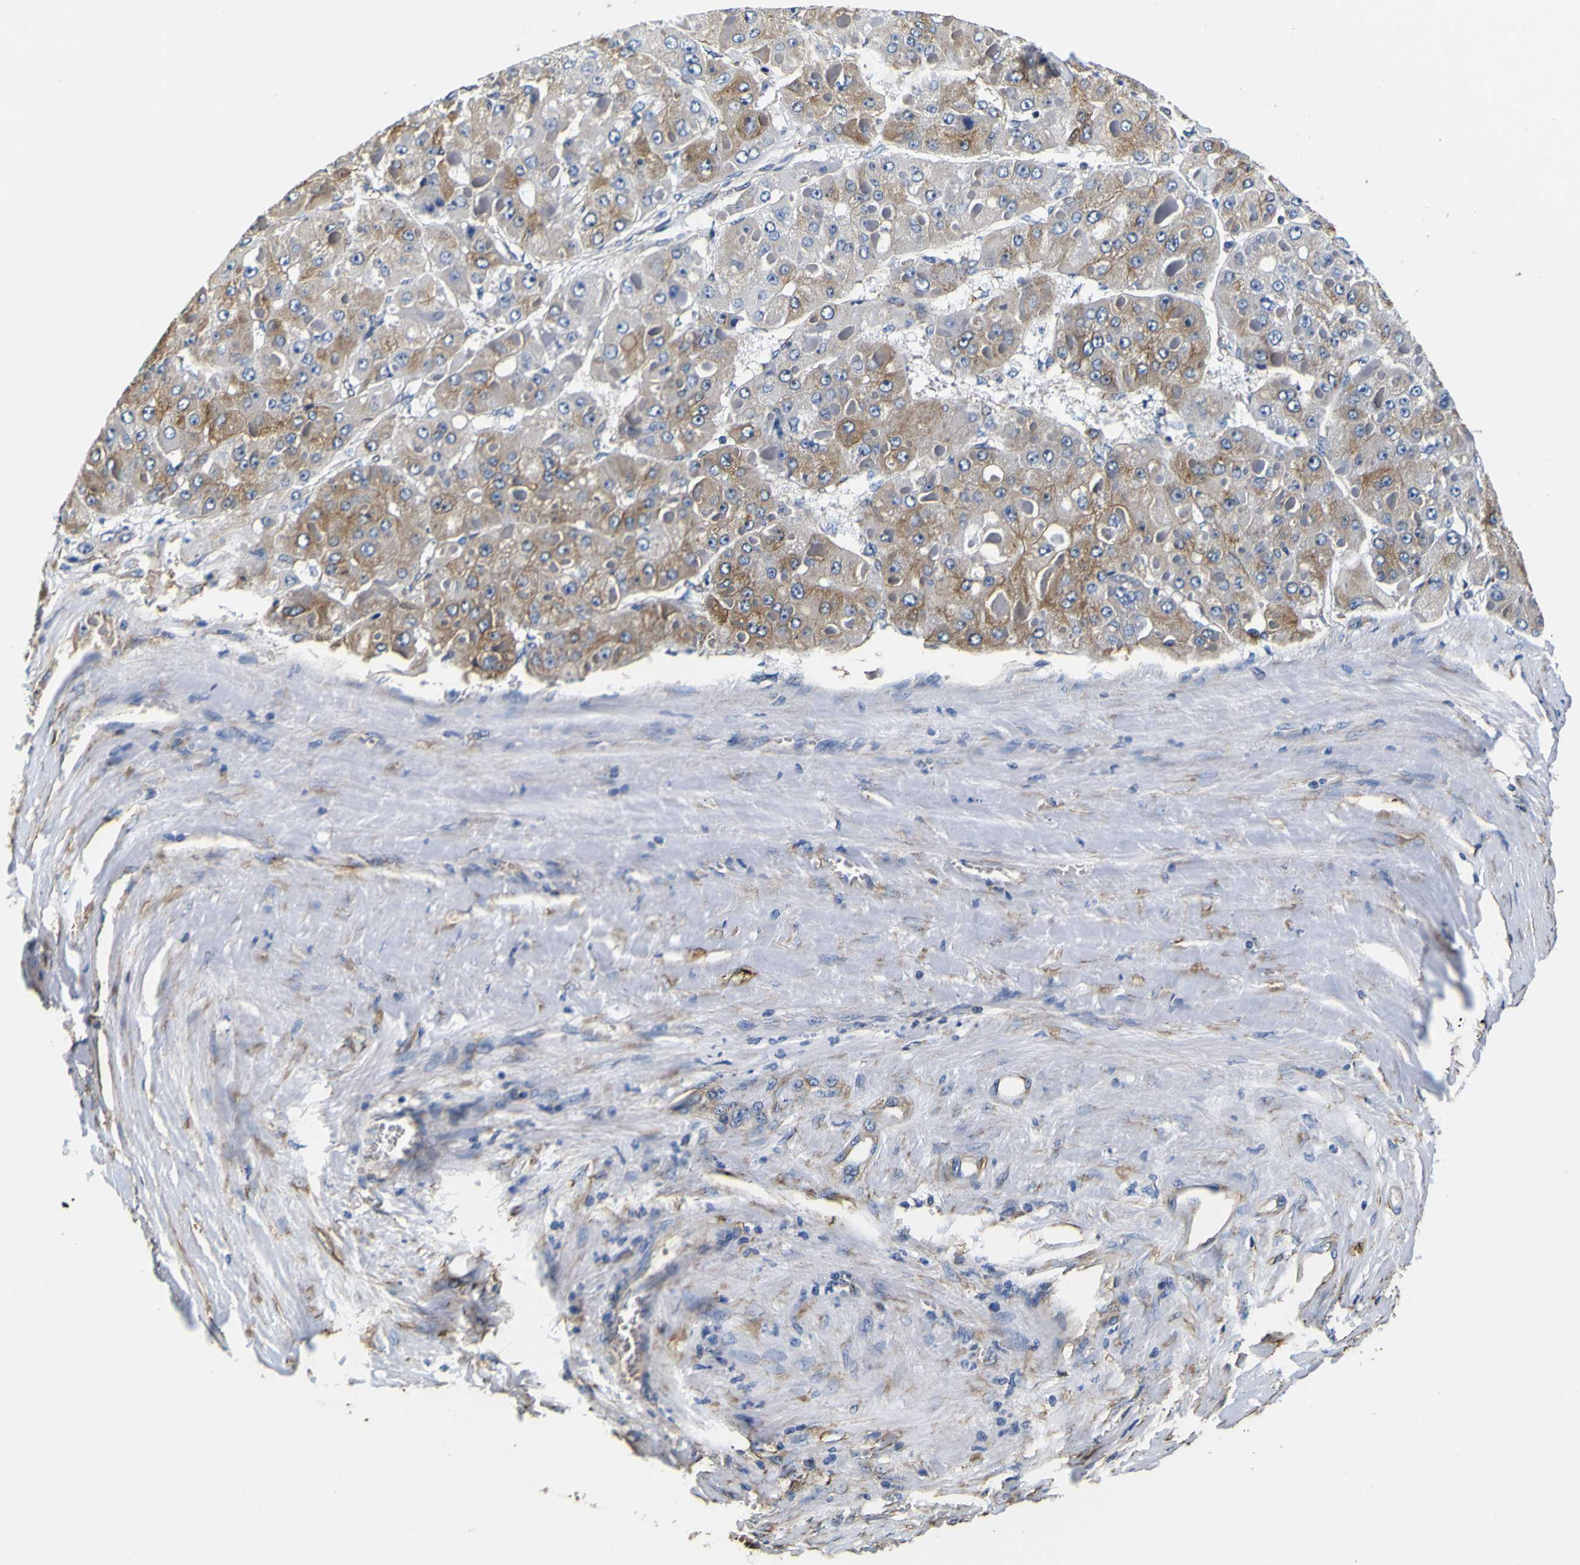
{"staining": {"intensity": "moderate", "quantity": ">75%", "location": "cytoplasmic/membranous"}, "tissue": "liver cancer", "cell_type": "Tumor cells", "image_type": "cancer", "snomed": [{"axis": "morphology", "description": "Carcinoma, Hepatocellular, NOS"}, {"axis": "topography", "description": "Liver"}], "caption": "IHC of hepatocellular carcinoma (liver) exhibits medium levels of moderate cytoplasmic/membranous staining in about >75% of tumor cells.", "gene": "TUBA1B", "patient": {"sex": "female", "age": 73}}